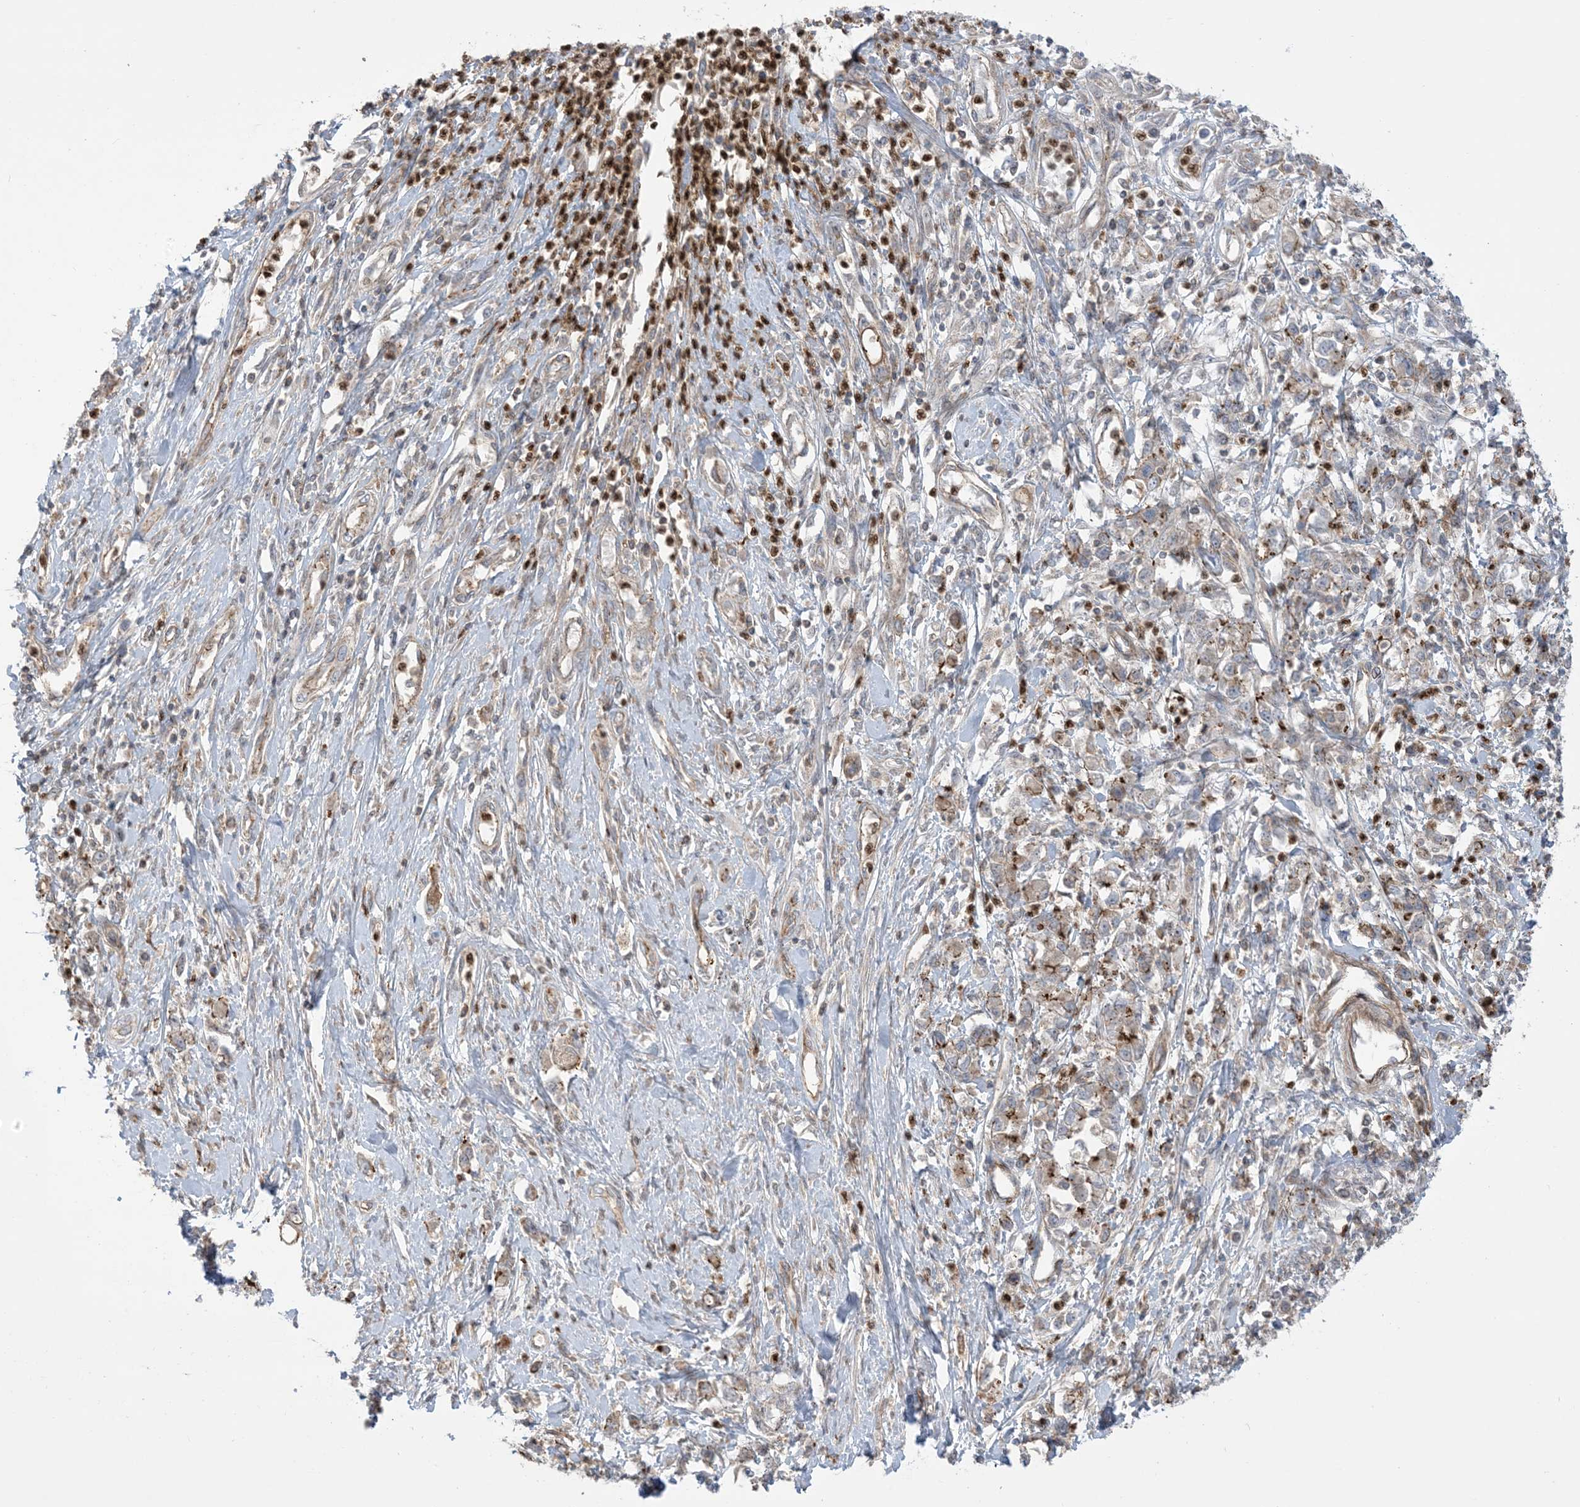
{"staining": {"intensity": "moderate", "quantity": "<25%", "location": "cytoplasmic/membranous"}, "tissue": "stomach cancer", "cell_type": "Tumor cells", "image_type": "cancer", "snomed": [{"axis": "morphology", "description": "Adenocarcinoma, NOS"}, {"axis": "topography", "description": "Stomach"}], "caption": "The histopathology image displays immunohistochemical staining of adenocarcinoma (stomach). There is moderate cytoplasmic/membranous positivity is appreciated in approximately <25% of tumor cells. The staining was performed using DAB to visualize the protein expression in brown, while the nuclei were stained in blue with hematoxylin (Magnification: 20x).", "gene": "ICMT", "patient": {"sex": "female", "age": 76}}